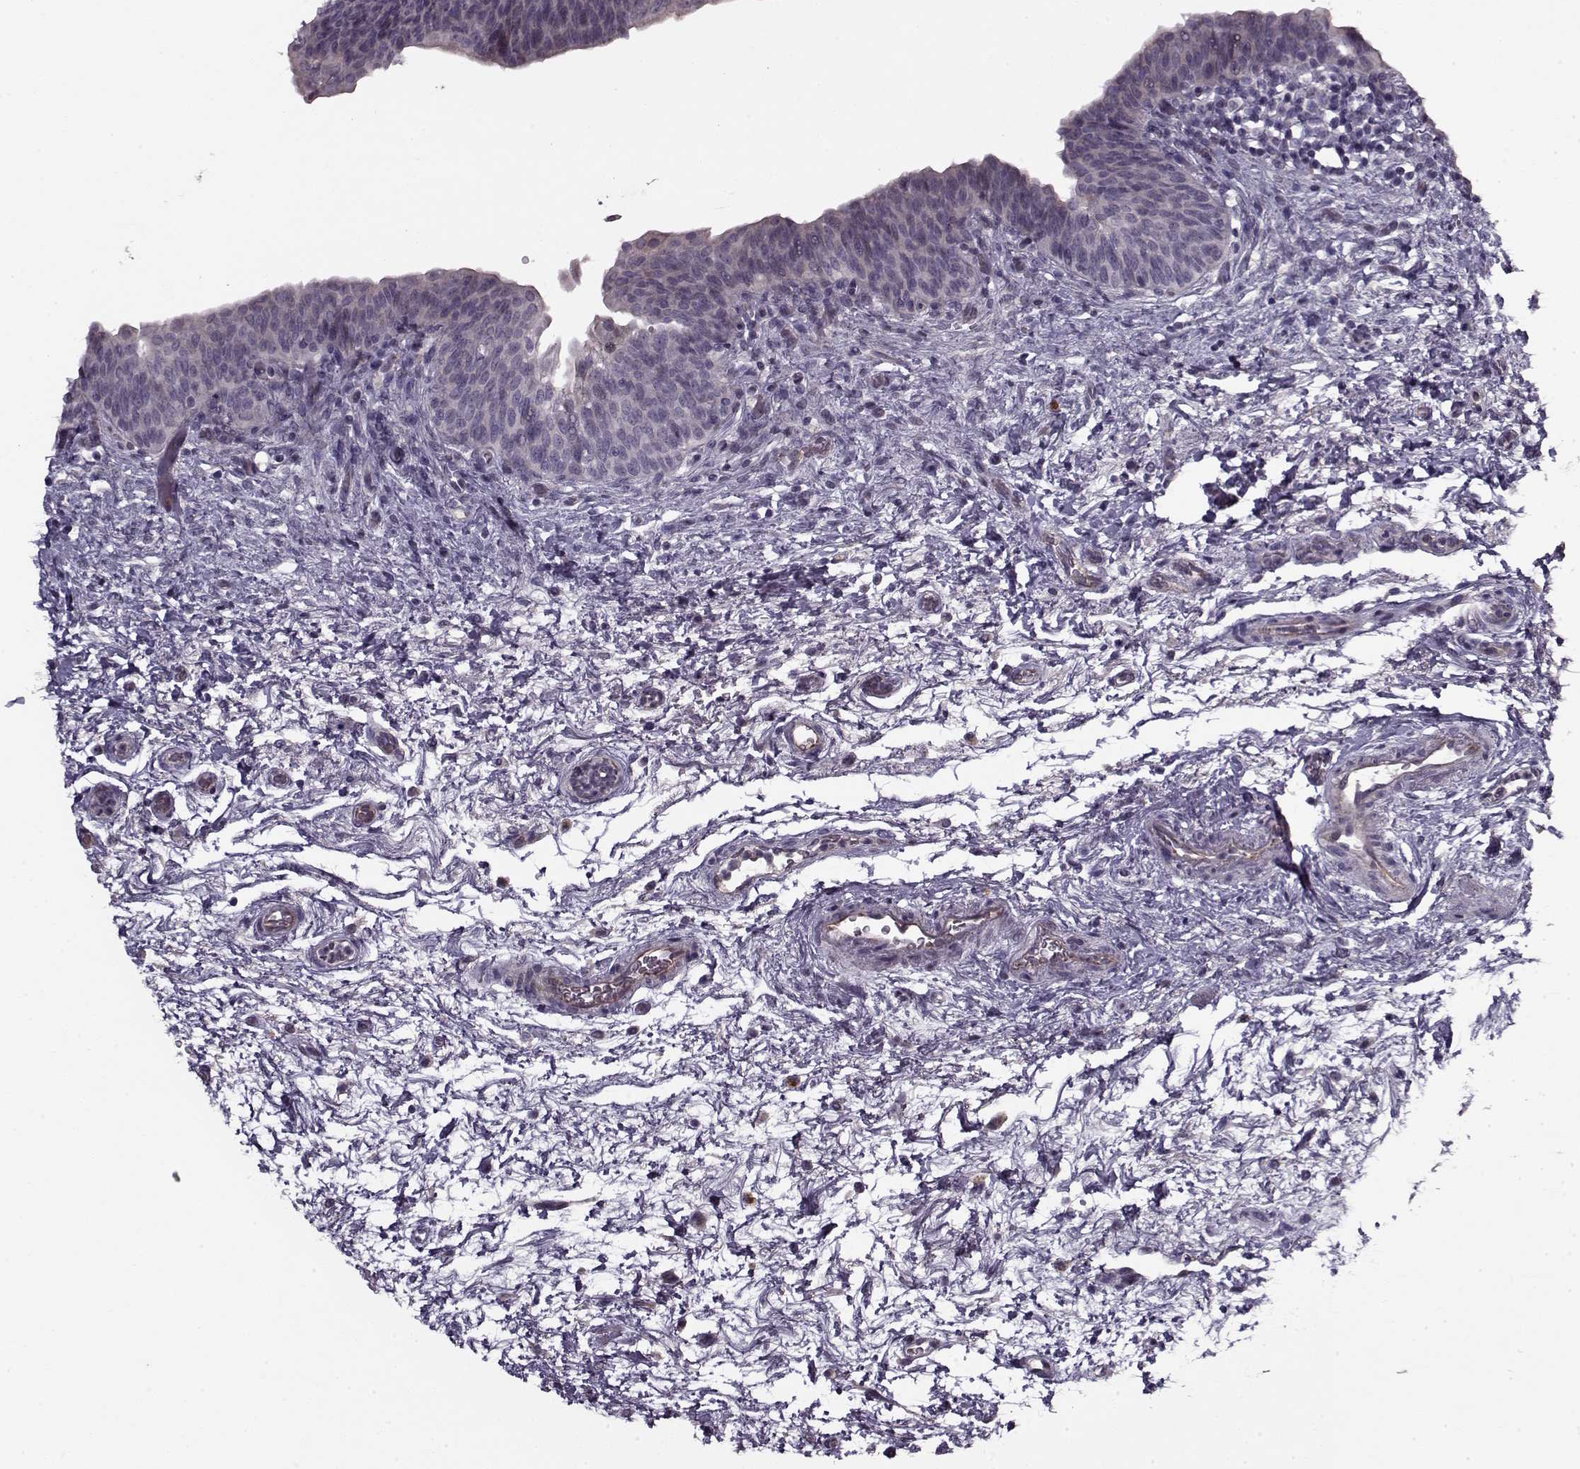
{"staining": {"intensity": "negative", "quantity": "none", "location": "none"}, "tissue": "urinary bladder", "cell_type": "Urothelial cells", "image_type": "normal", "snomed": [{"axis": "morphology", "description": "Normal tissue, NOS"}, {"axis": "topography", "description": "Urinary bladder"}], "caption": "Immunohistochemistry of unremarkable urinary bladder reveals no expression in urothelial cells.", "gene": "KRT9", "patient": {"sex": "male", "age": 69}}